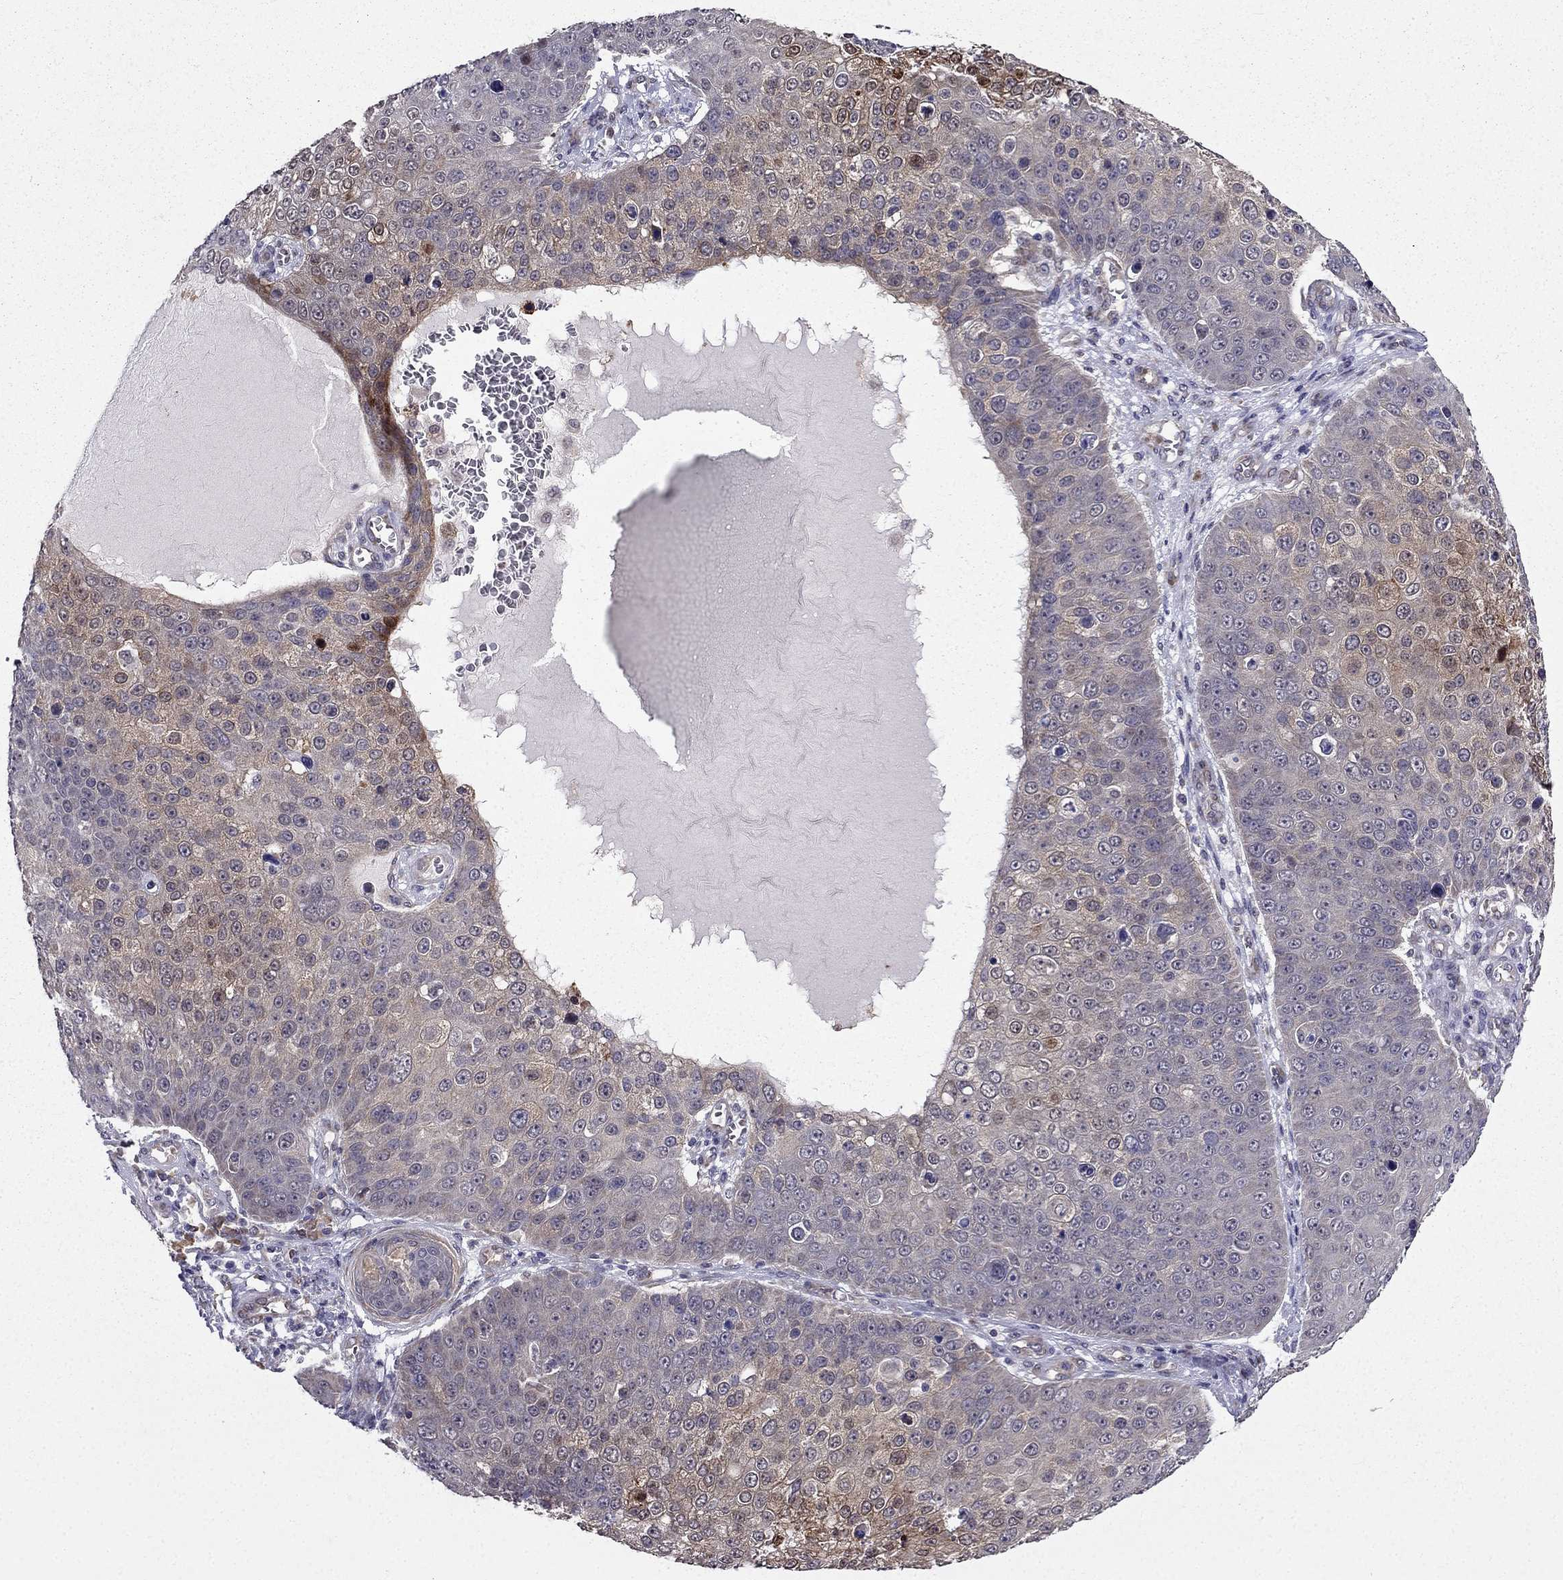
{"staining": {"intensity": "moderate", "quantity": "<25%", "location": "cytoplasmic/membranous,nuclear"}, "tissue": "skin cancer", "cell_type": "Tumor cells", "image_type": "cancer", "snomed": [{"axis": "morphology", "description": "Squamous cell carcinoma, NOS"}, {"axis": "topography", "description": "Skin"}], "caption": "A brown stain highlights moderate cytoplasmic/membranous and nuclear expression of a protein in human skin squamous cell carcinoma tumor cells.", "gene": "ARHGEF28", "patient": {"sex": "male", "age": 71}}